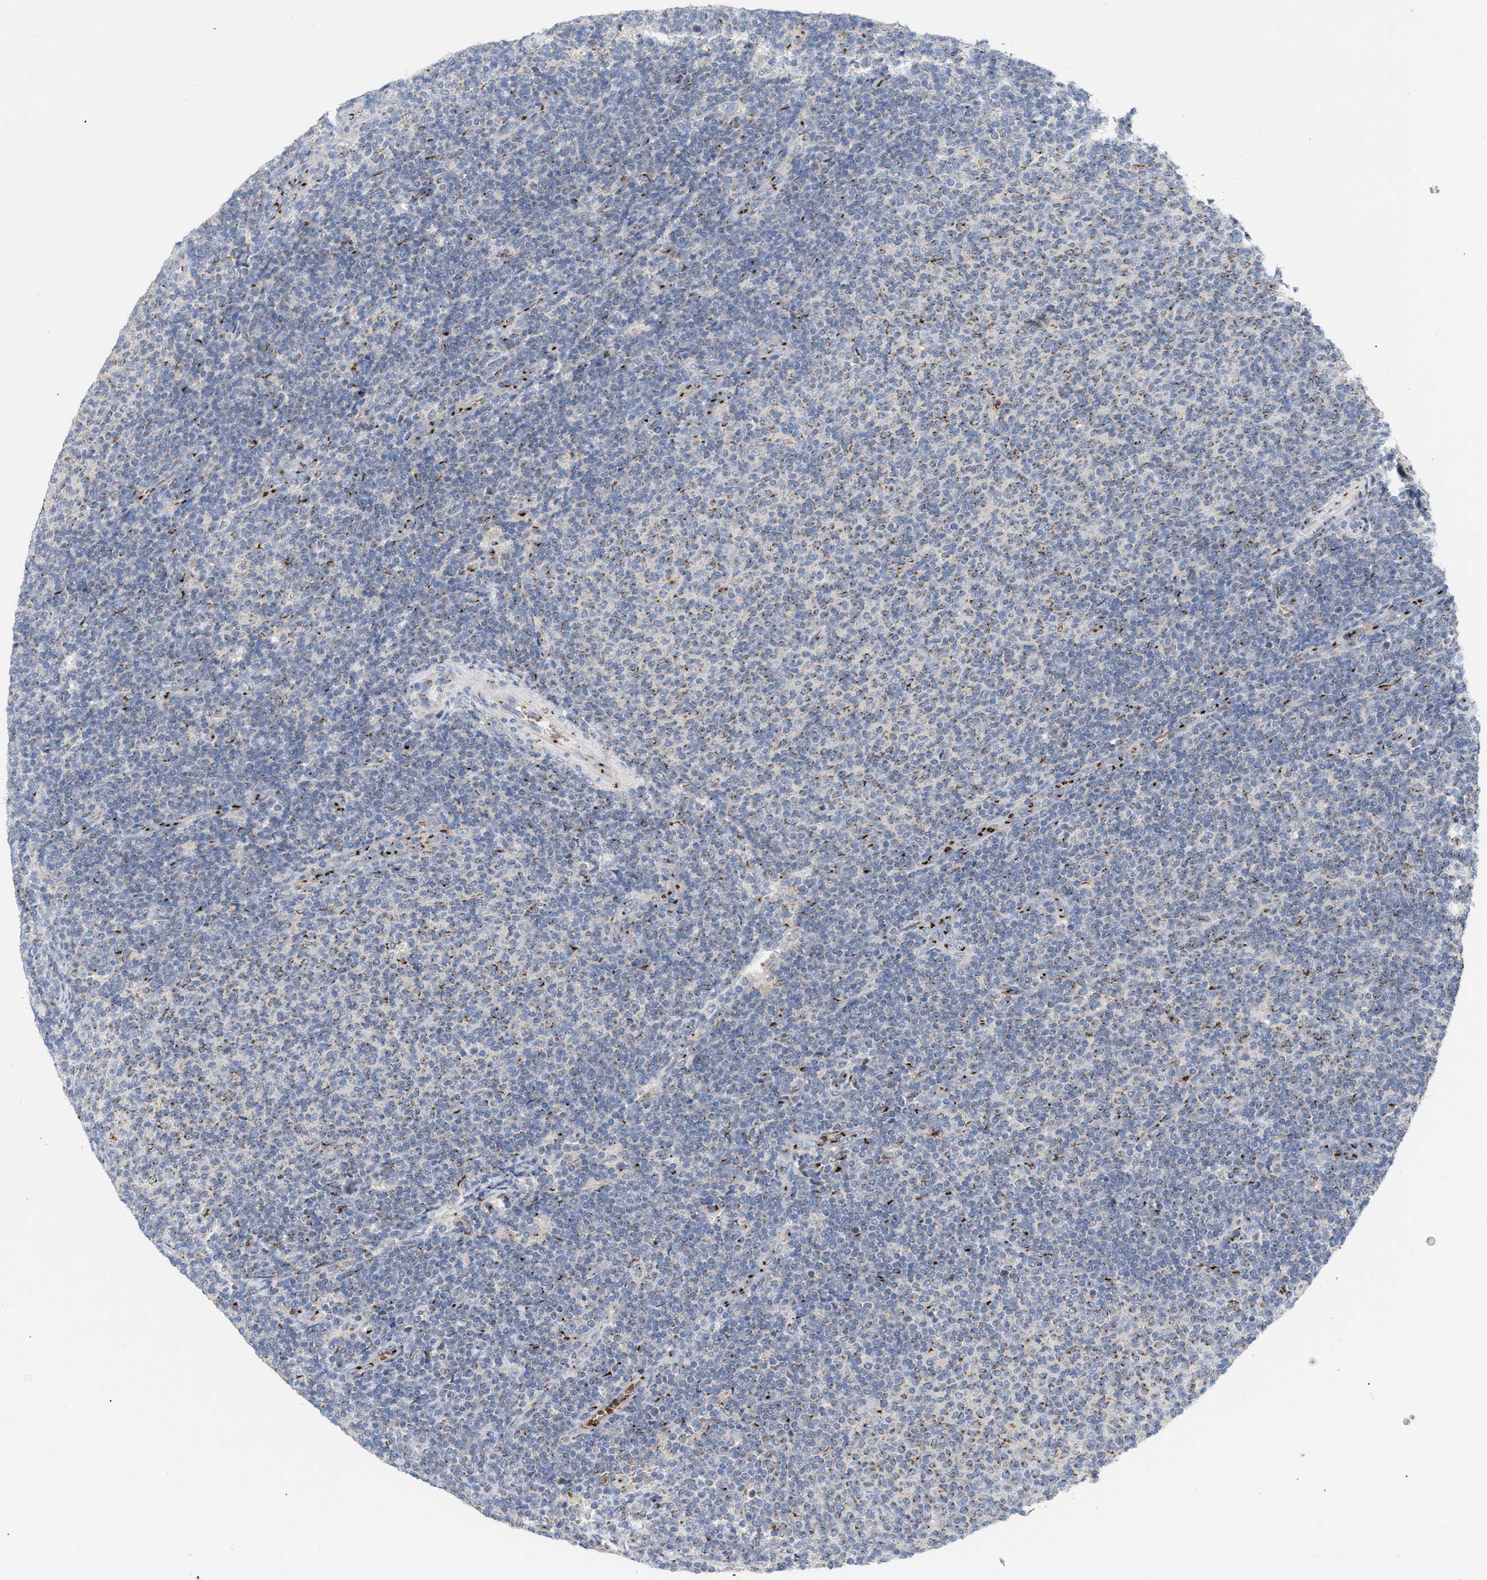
{"staining": {"intensity": "moderate", "quantity": "<25%", "location": "cytoplasmic/membranous"}, "tissue": "lymphoma", "cell_type": "Tumor cells", "image_type": "cancer", "snomed": [{"axis": "morphology", "description": "Malignant lymphoma, non-Hodgkin's type, Low grade"}, {"axis": "topography", "description": "Lymph node"}], "caption": "Immunohistochemical staining of human low-grade malignant lymphoma, non-Hodgkin's type shows moderate cytoplasmic/membranous protein staining in approximately <25% of tumor cells. The protein of interest is shown in brown color, while the nuclei are stained blue.", "gene": "CCL2", "patient": {"sex": "male", "age": 66}}